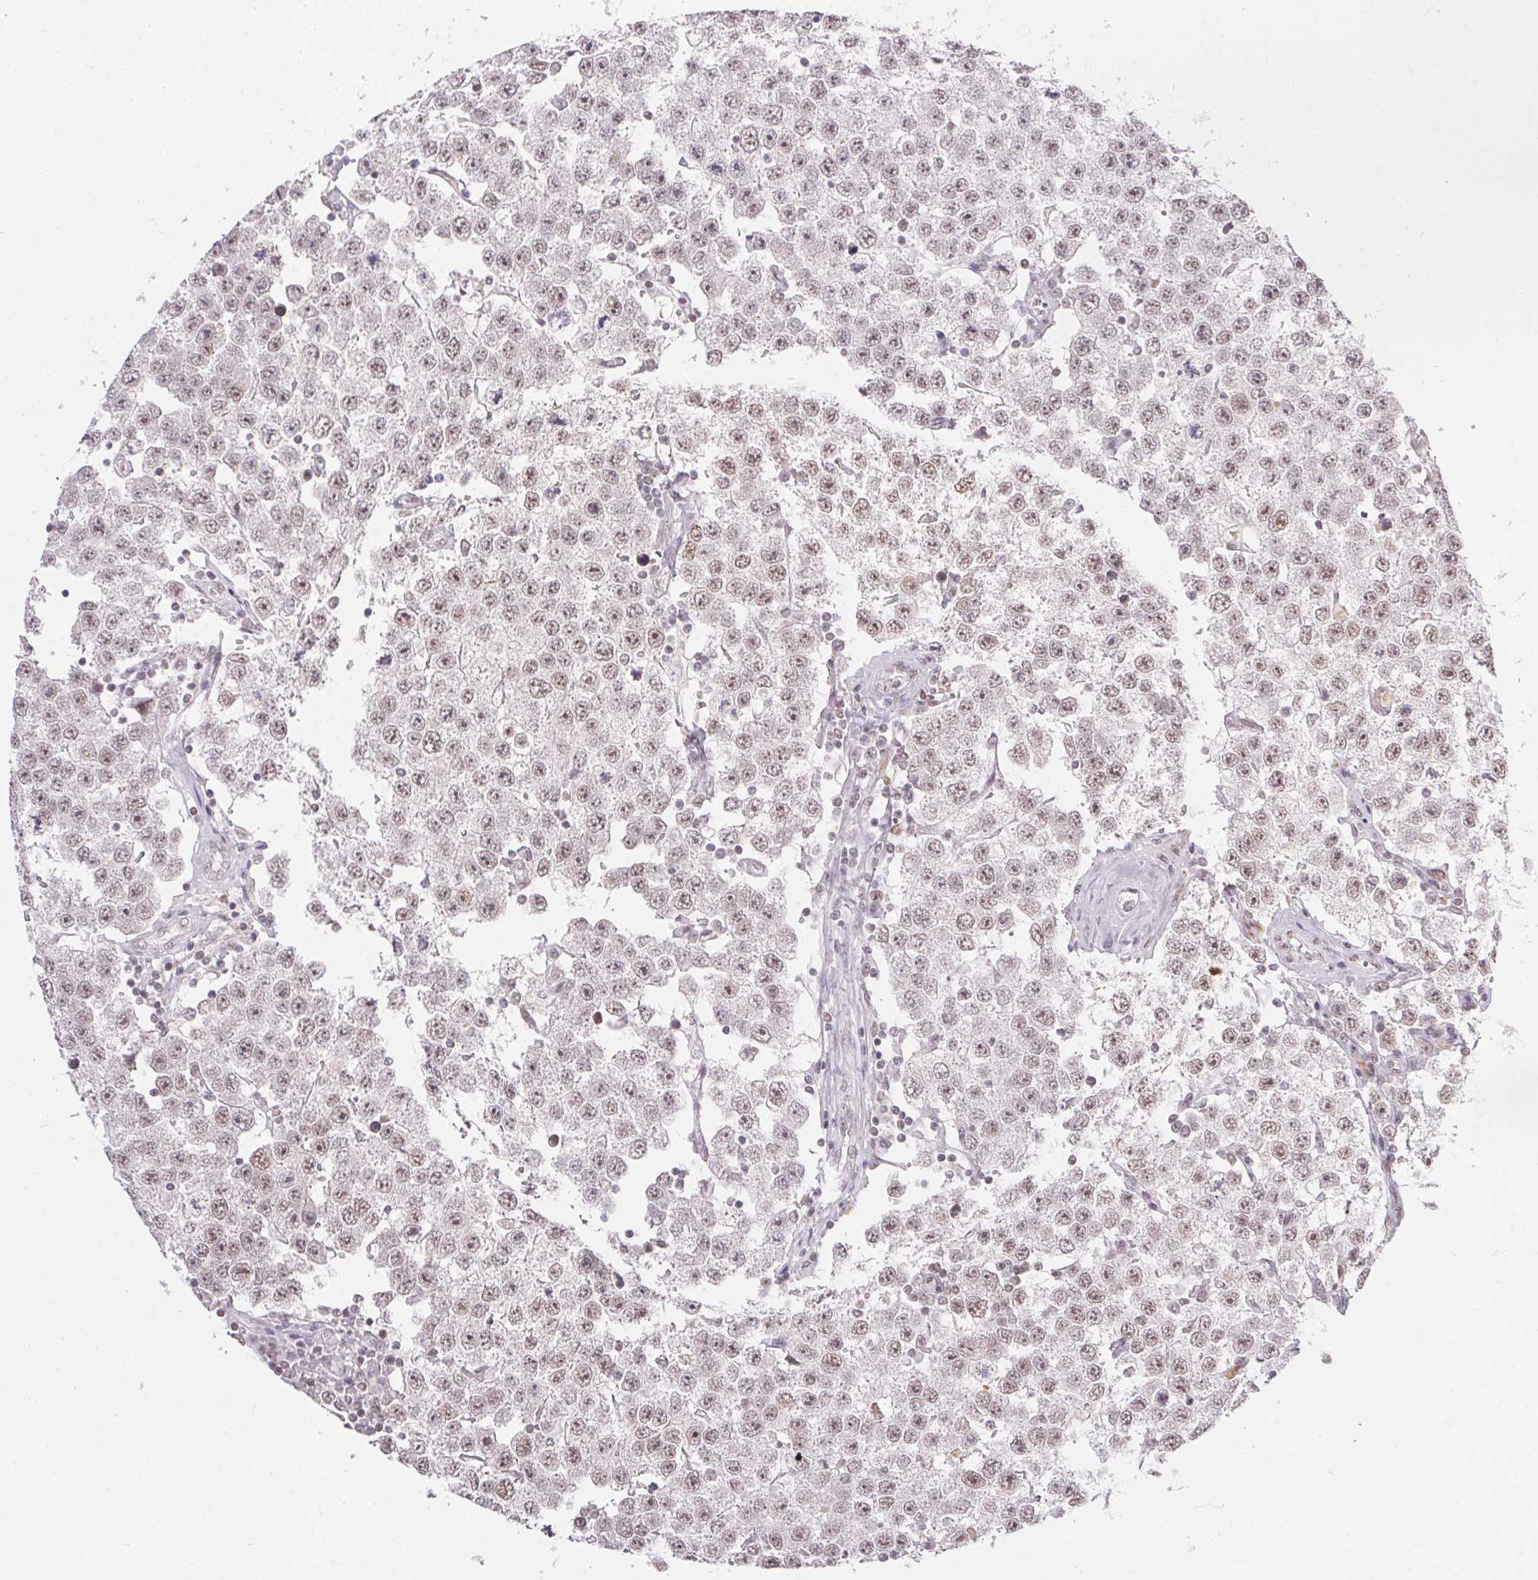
{"staining": {"intensity": "weak", "quantity": ">75%", "location": "nuclear"}, "tissue": "testis cancer", "cell_type": "Tumor cells", "image_type": "cancer", "snomed": [{"axis": "morphology", "description": "Seminoma, NOS"}, {"axis": "topography", "description": "Testis"}], "caption": "About >75% of tumor cells in human testis cancer show weak nuclear protein staining as visualized by brown immunohistochemical staining.", "gene": "NFE2L1", "patient": {"sex": "male", "age": 34}}